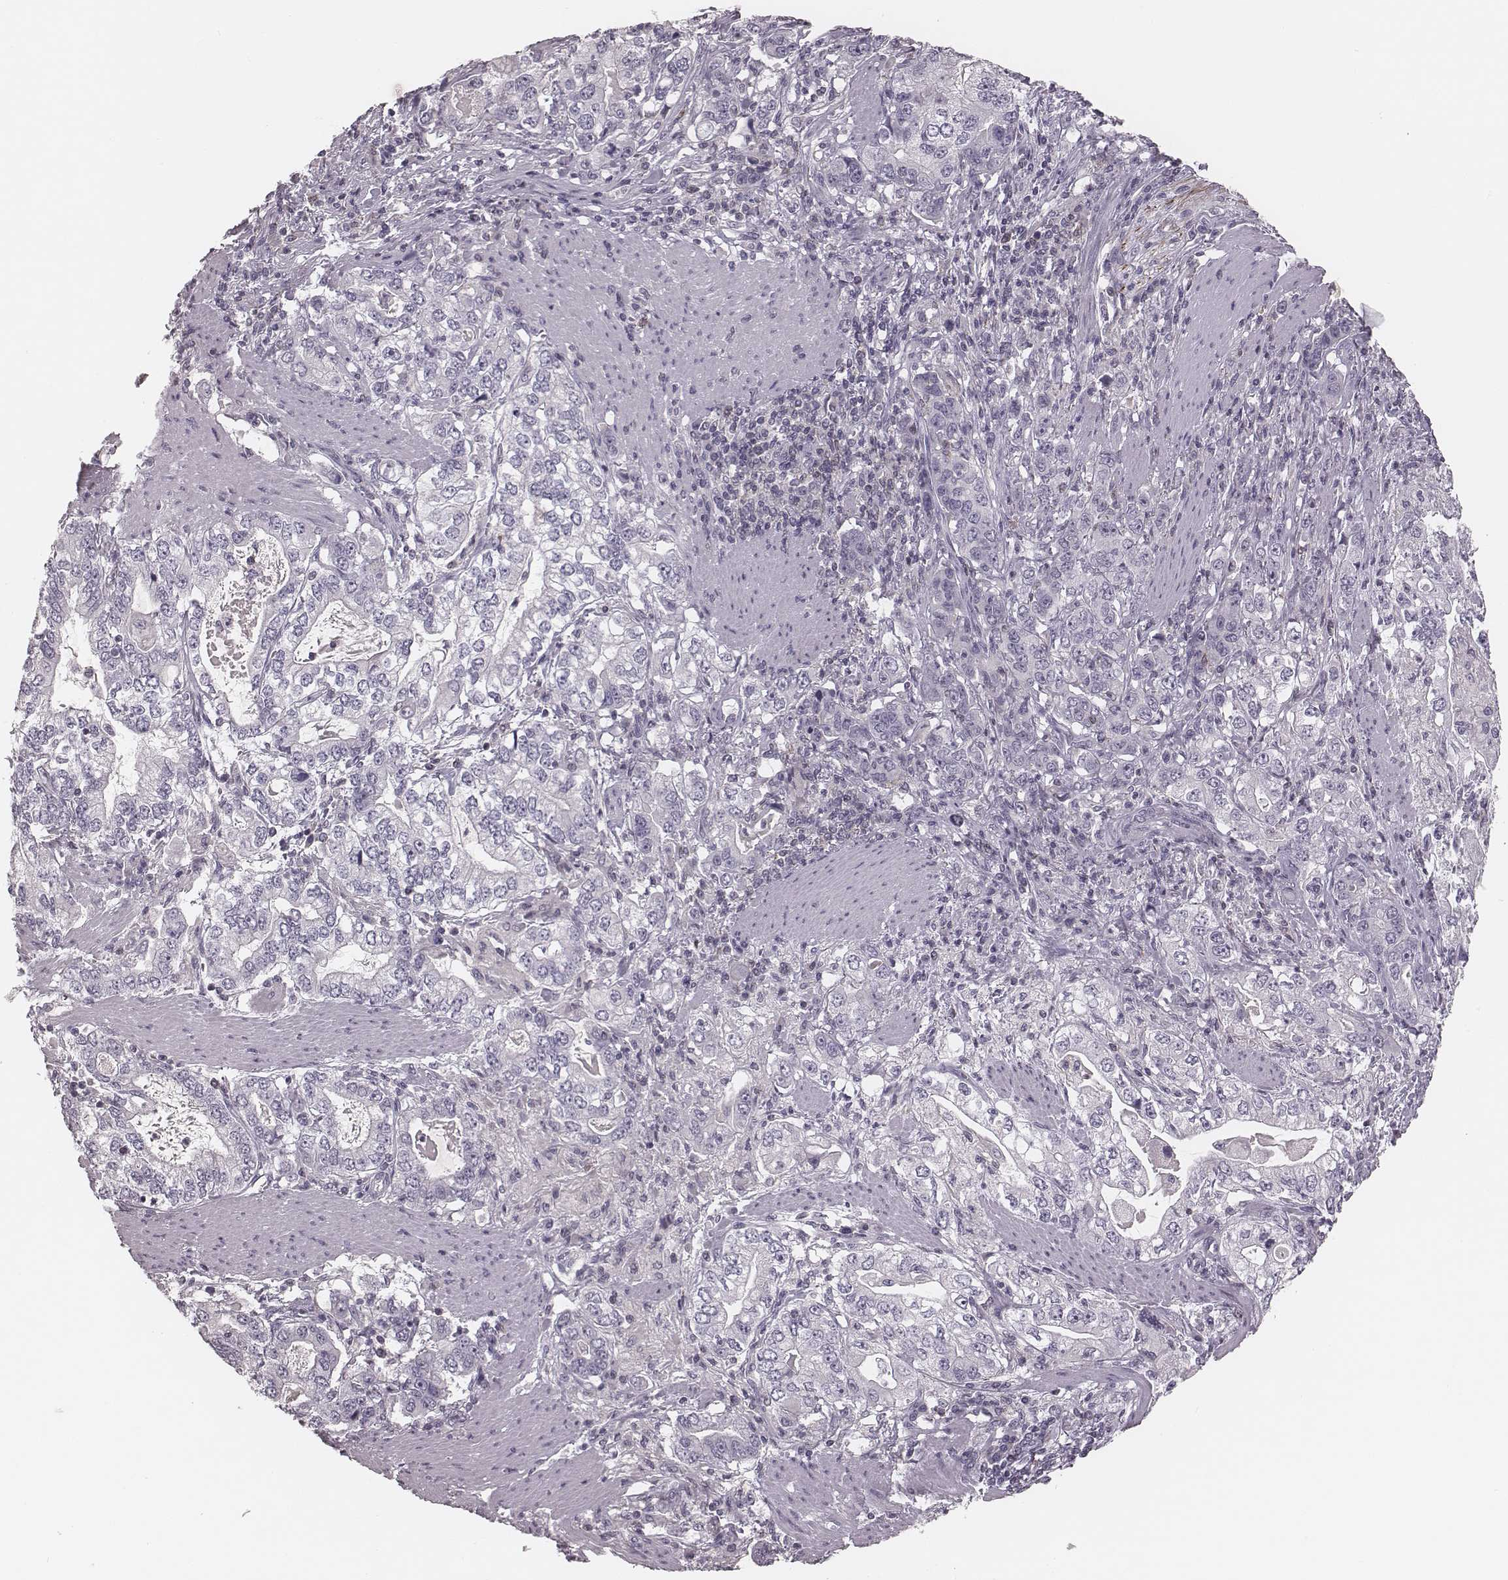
{"staining": {"intensity": "negative", "quantity": "none", "location": "none"}, "tissue": "stomach cancer", "cell_type": "Tumor cells", "image_type": "cancer", "snomed": [{"axis": "morphology", "description": "Adenocarcinoma, NOS"}, {"axis": "topography", "description": "Stomach, lower"}], "caption": "A high-resolution photomicrograph shows immunohistochemistry staining of stomach cancer (adenocarcinoma), which exhibits no significant staining in tumor cells. (DAB immunohistochemistry, high magnification).", "gene": "MSX1", "patient": {"sex": "female", "age": 72}}